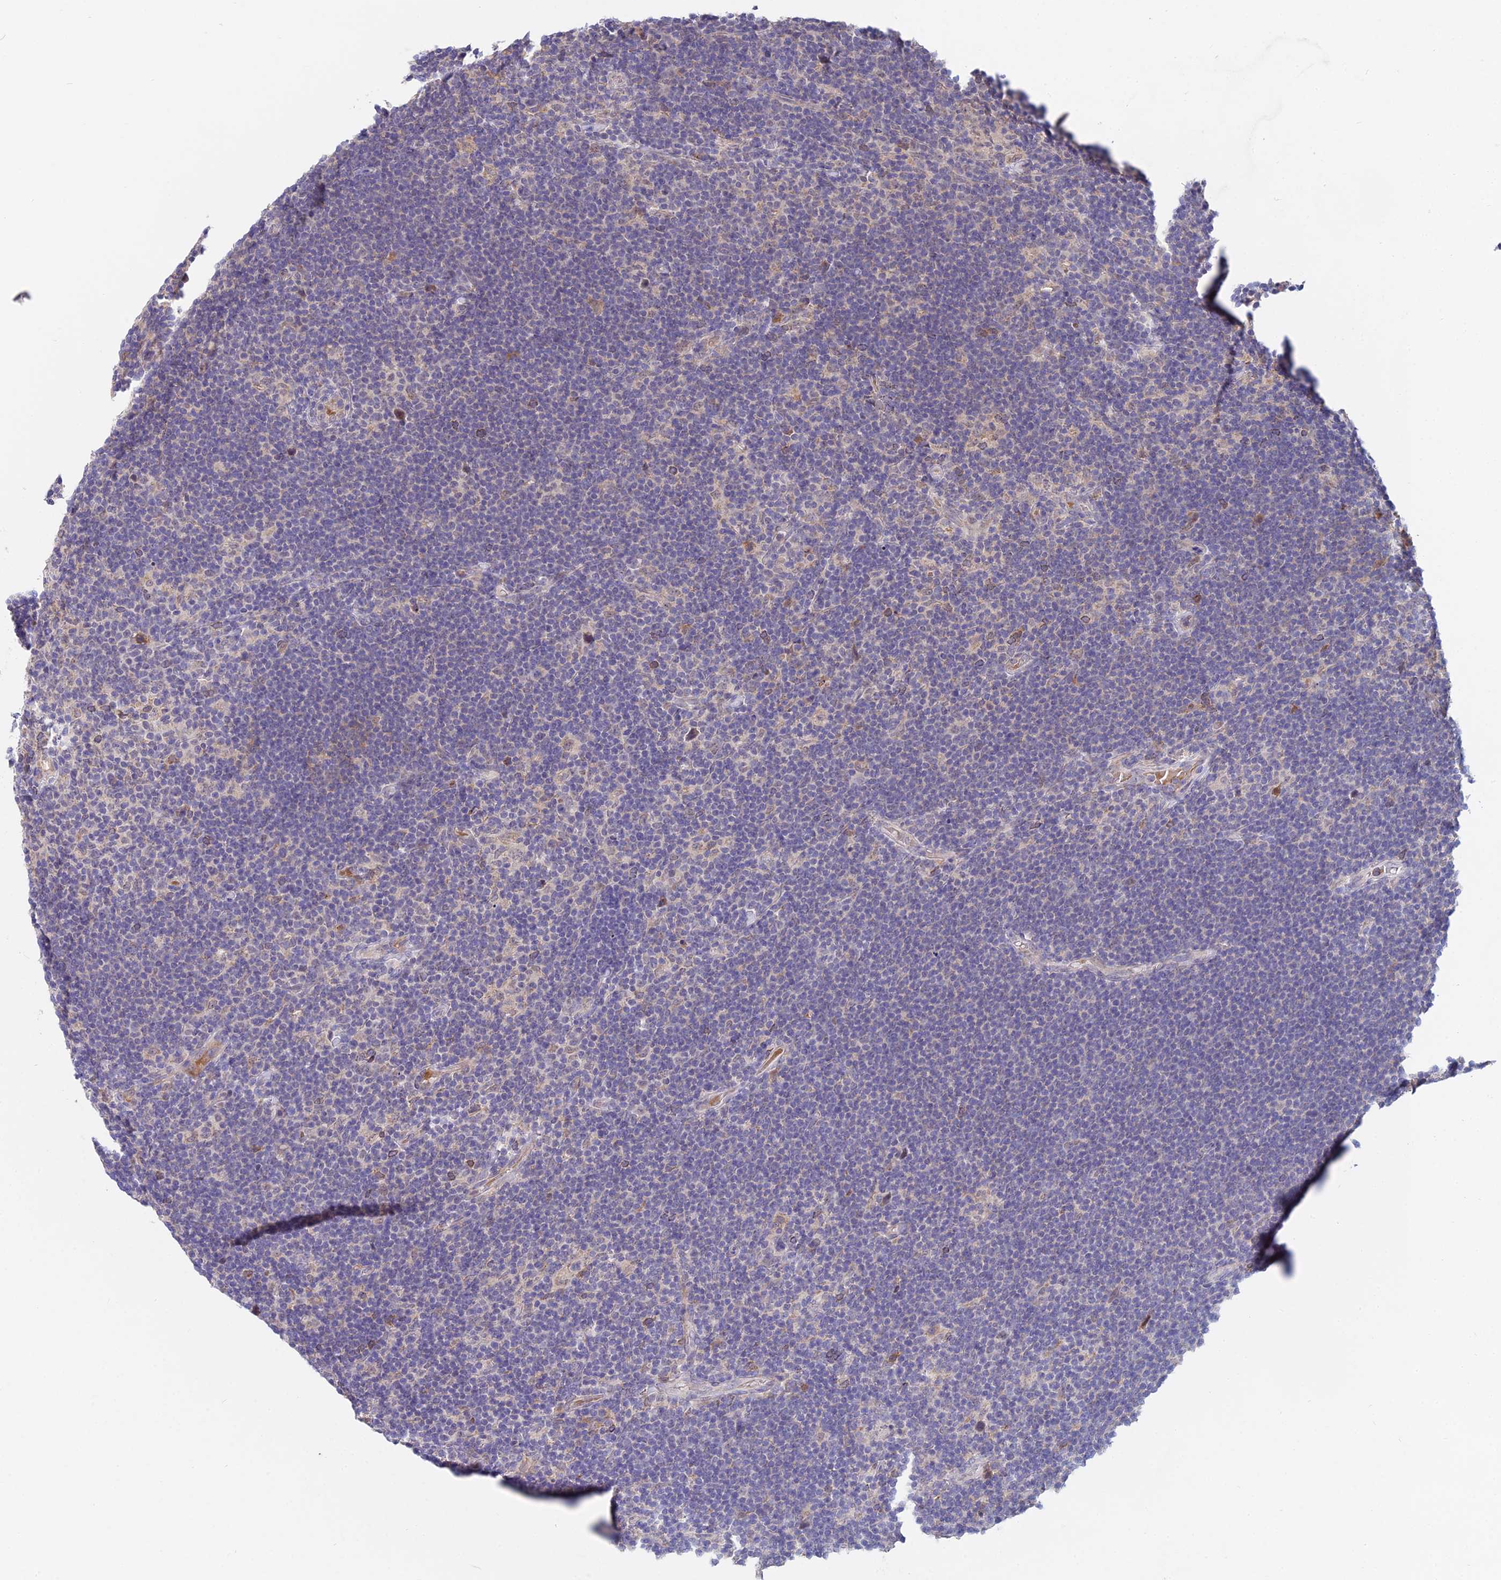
{"staining": {"intensity": "weak", "quantity": "<25%", "location": "cytoplasmic/membranous,nuclear"}, "tissue": "lymphoma", "cell_type": "Tumor cells", "image_type": "cancer", "snomed": [{"axis": "morphology", "description": "Hodgkin's disease, NOS"}, {"axis": "topography", "description": "Lymph node"}], "caption": "IHC of Hodgkin's disease shows no positivity in tumor cells.", "gene": "WDR43", "patient": {"sex": "female", "age": 57}}